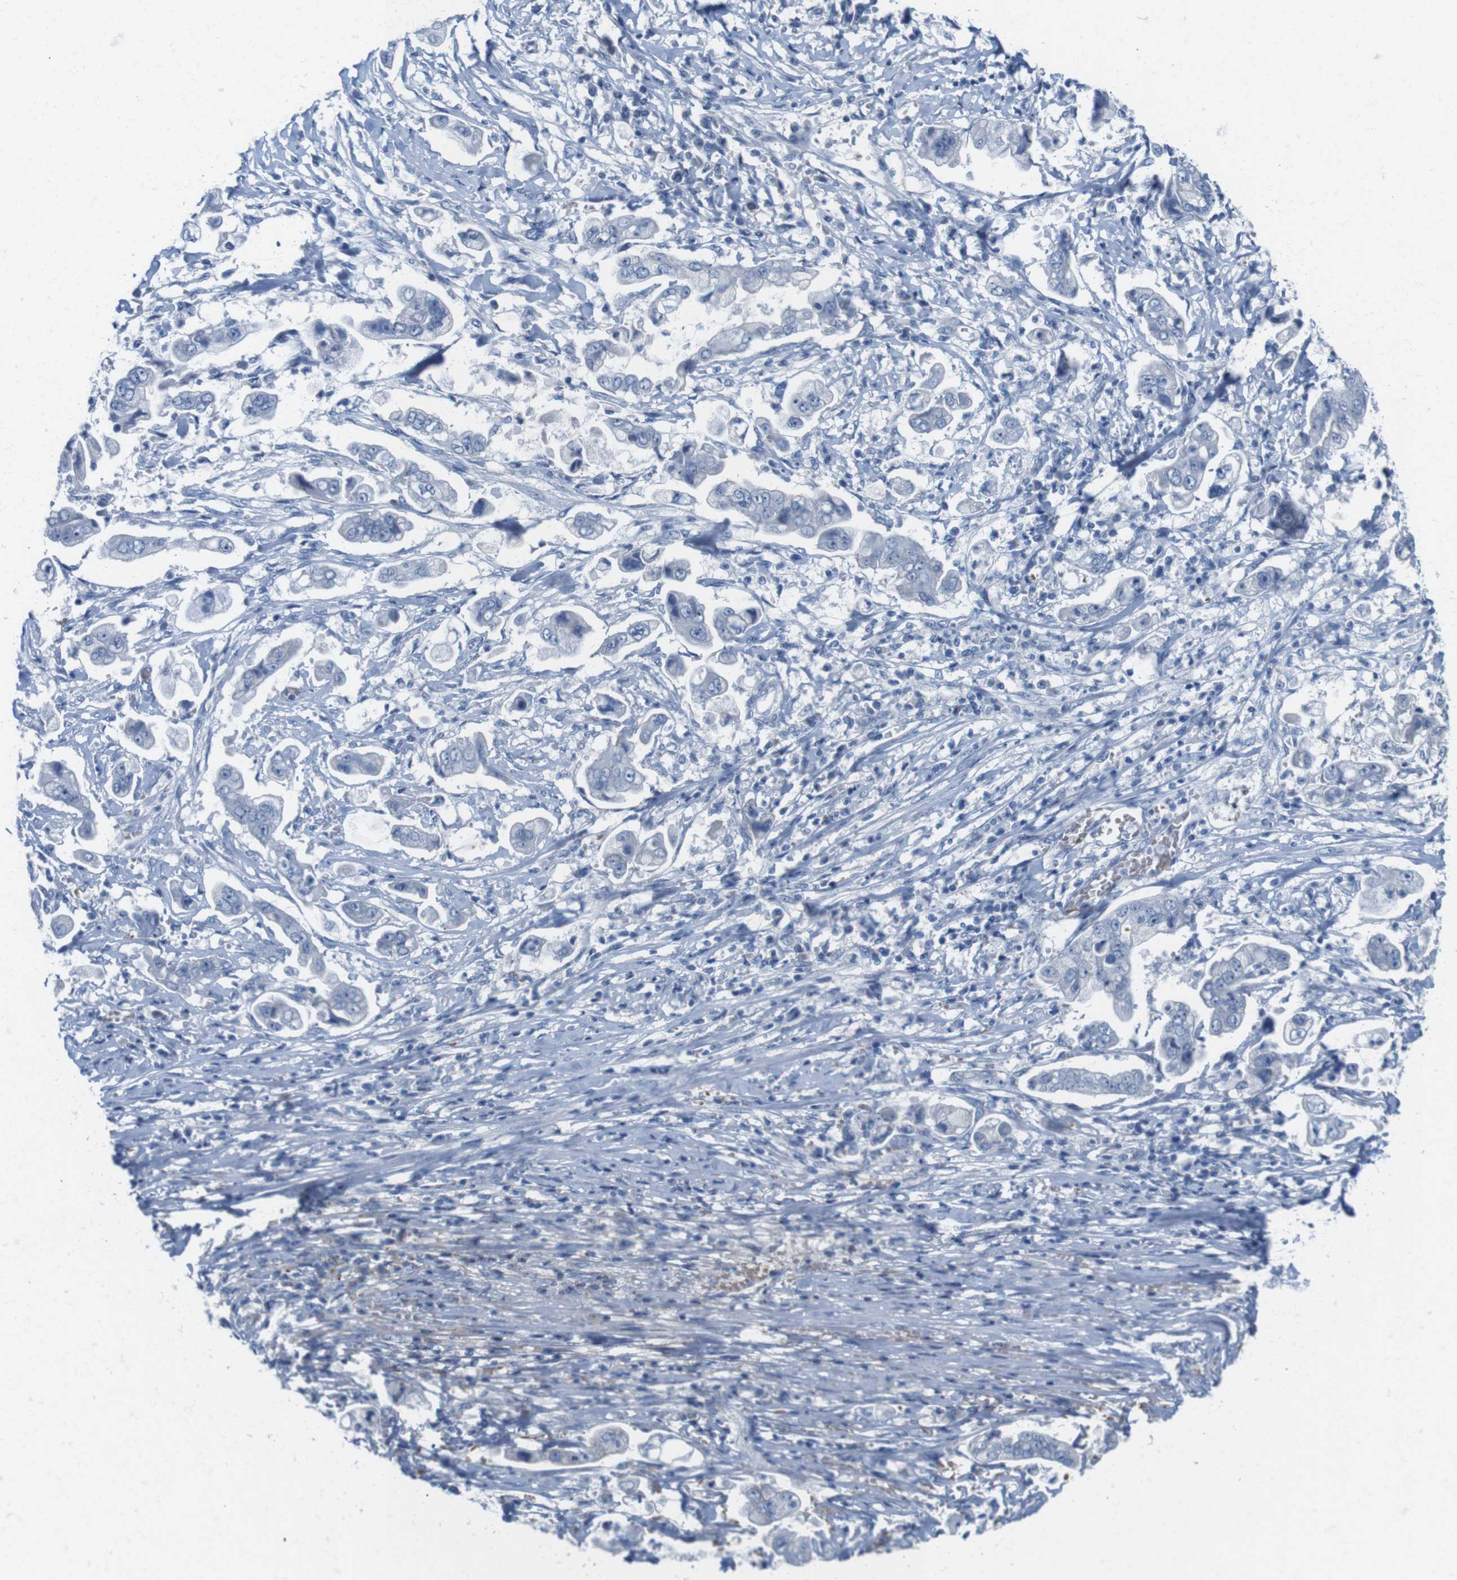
{"staining": {"intensity": "negative", "quantity": "none", "location": "none"}, "tissue": "stomach cancer", "cell_type": "Tumor cells", "image_type": "cancer", "snomed": [{"axis": "morphology", "description": "Adenocarcinoma, NOS"}, {"axis": "topography", "description": "Stomach"}], "caption": "Tumor cells show no significant staining in stomach adenocarcinoma.", "gene": "IGSF8", "patient": {"sex": "male", "age": 62}}